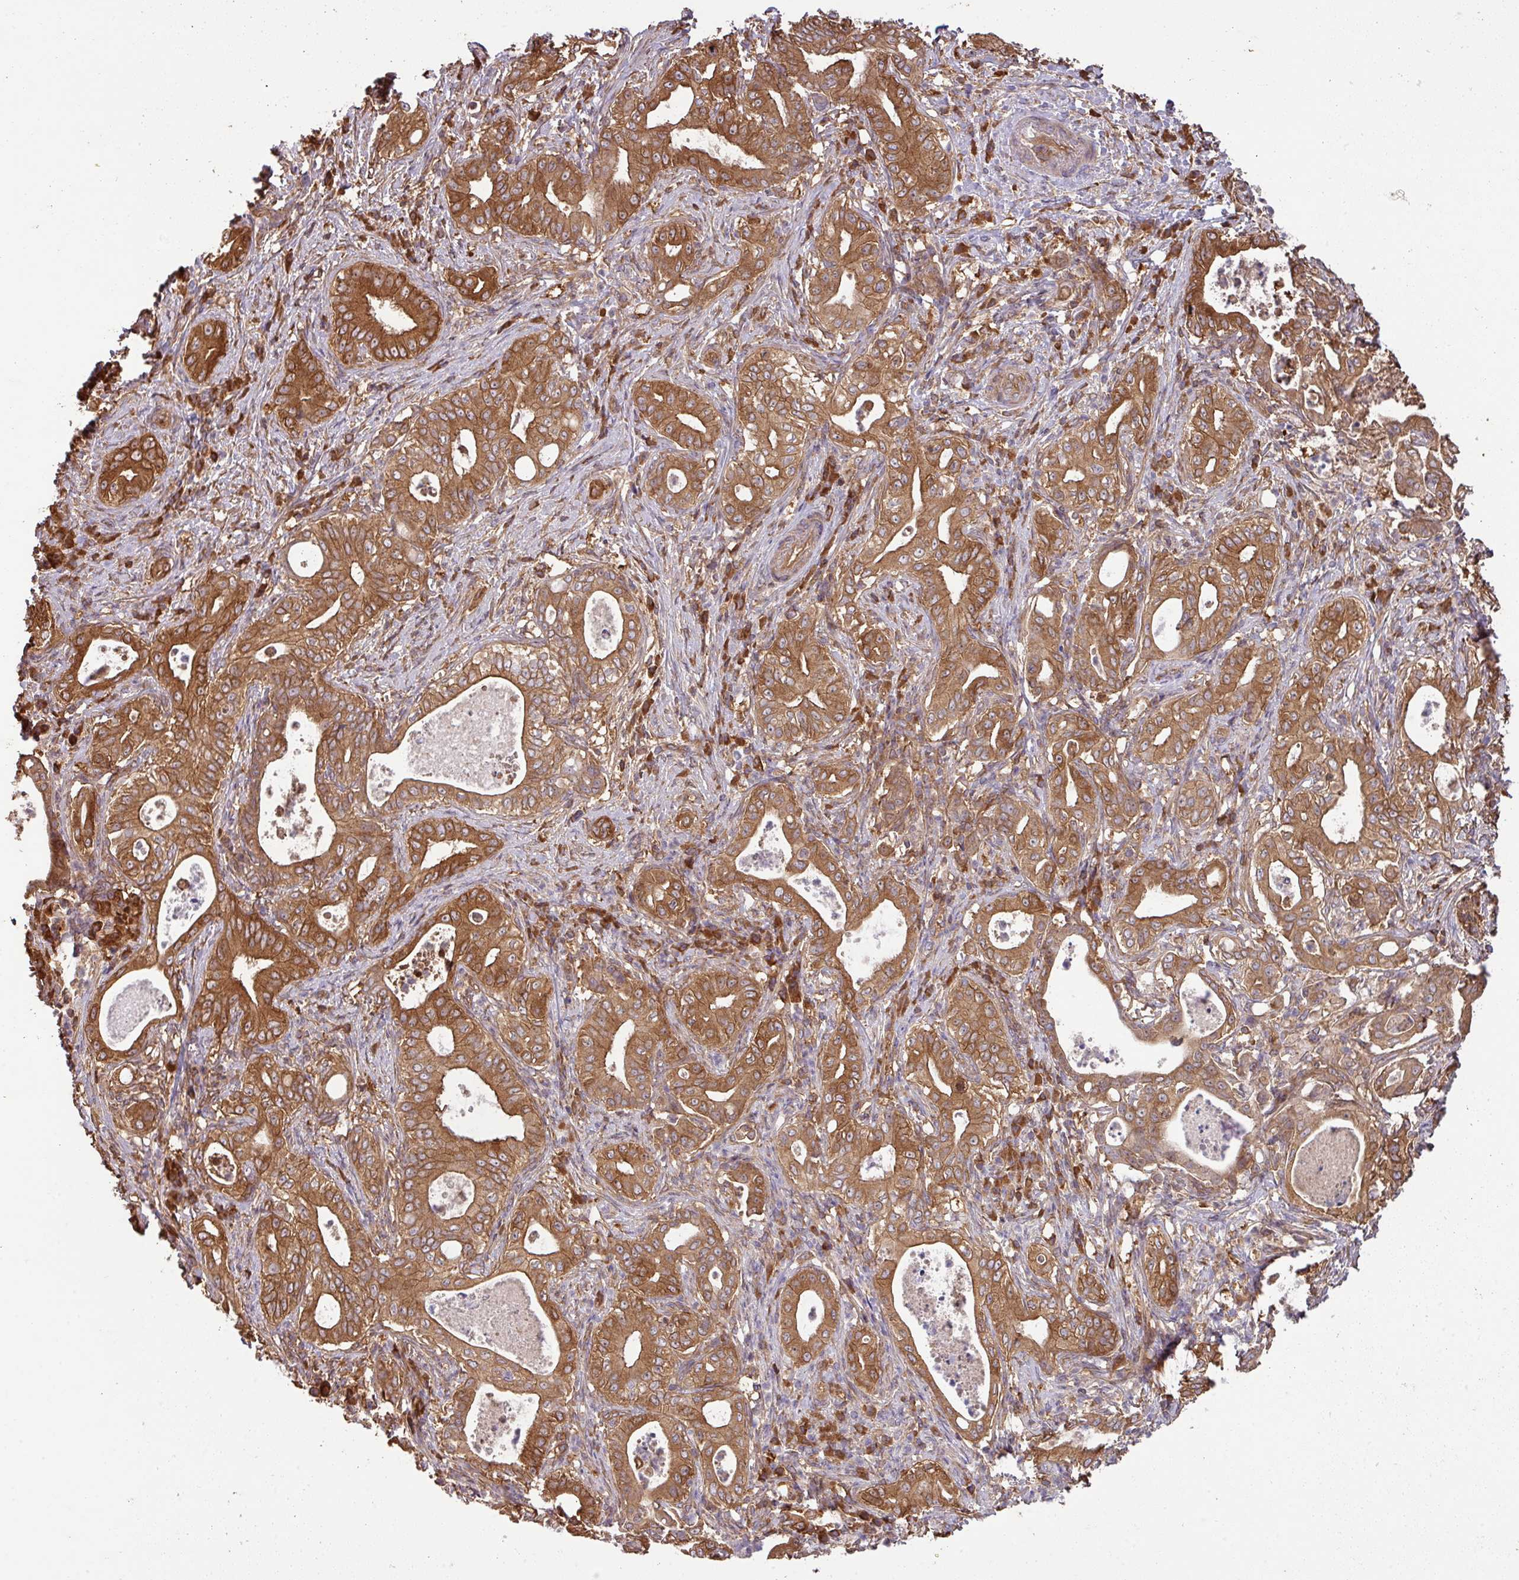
{"staining": {"intensity": "strong", "quantity": ">75%", "location": "cytoplasmic/membranous"}, "tissue": "pancreatic cancer", "cell_type": "Tumor cells", "image_type": "cancer", "snomed": [{"axis": "morphology", "description": "Adenocarcinoma, NOS"}, {"axis": "topography", "description": "Pancreas"}], "caption": "DAB (3,3'-diaminobenzidine) immunohistochemical staining of adenocarcinoma (pancreatic) shows strong cytoplasmic/membranous protein positivity in approximately >75% of tumor cells.", "gene": "GSPT1", "patient": {"sex": "male", "age": 71}}